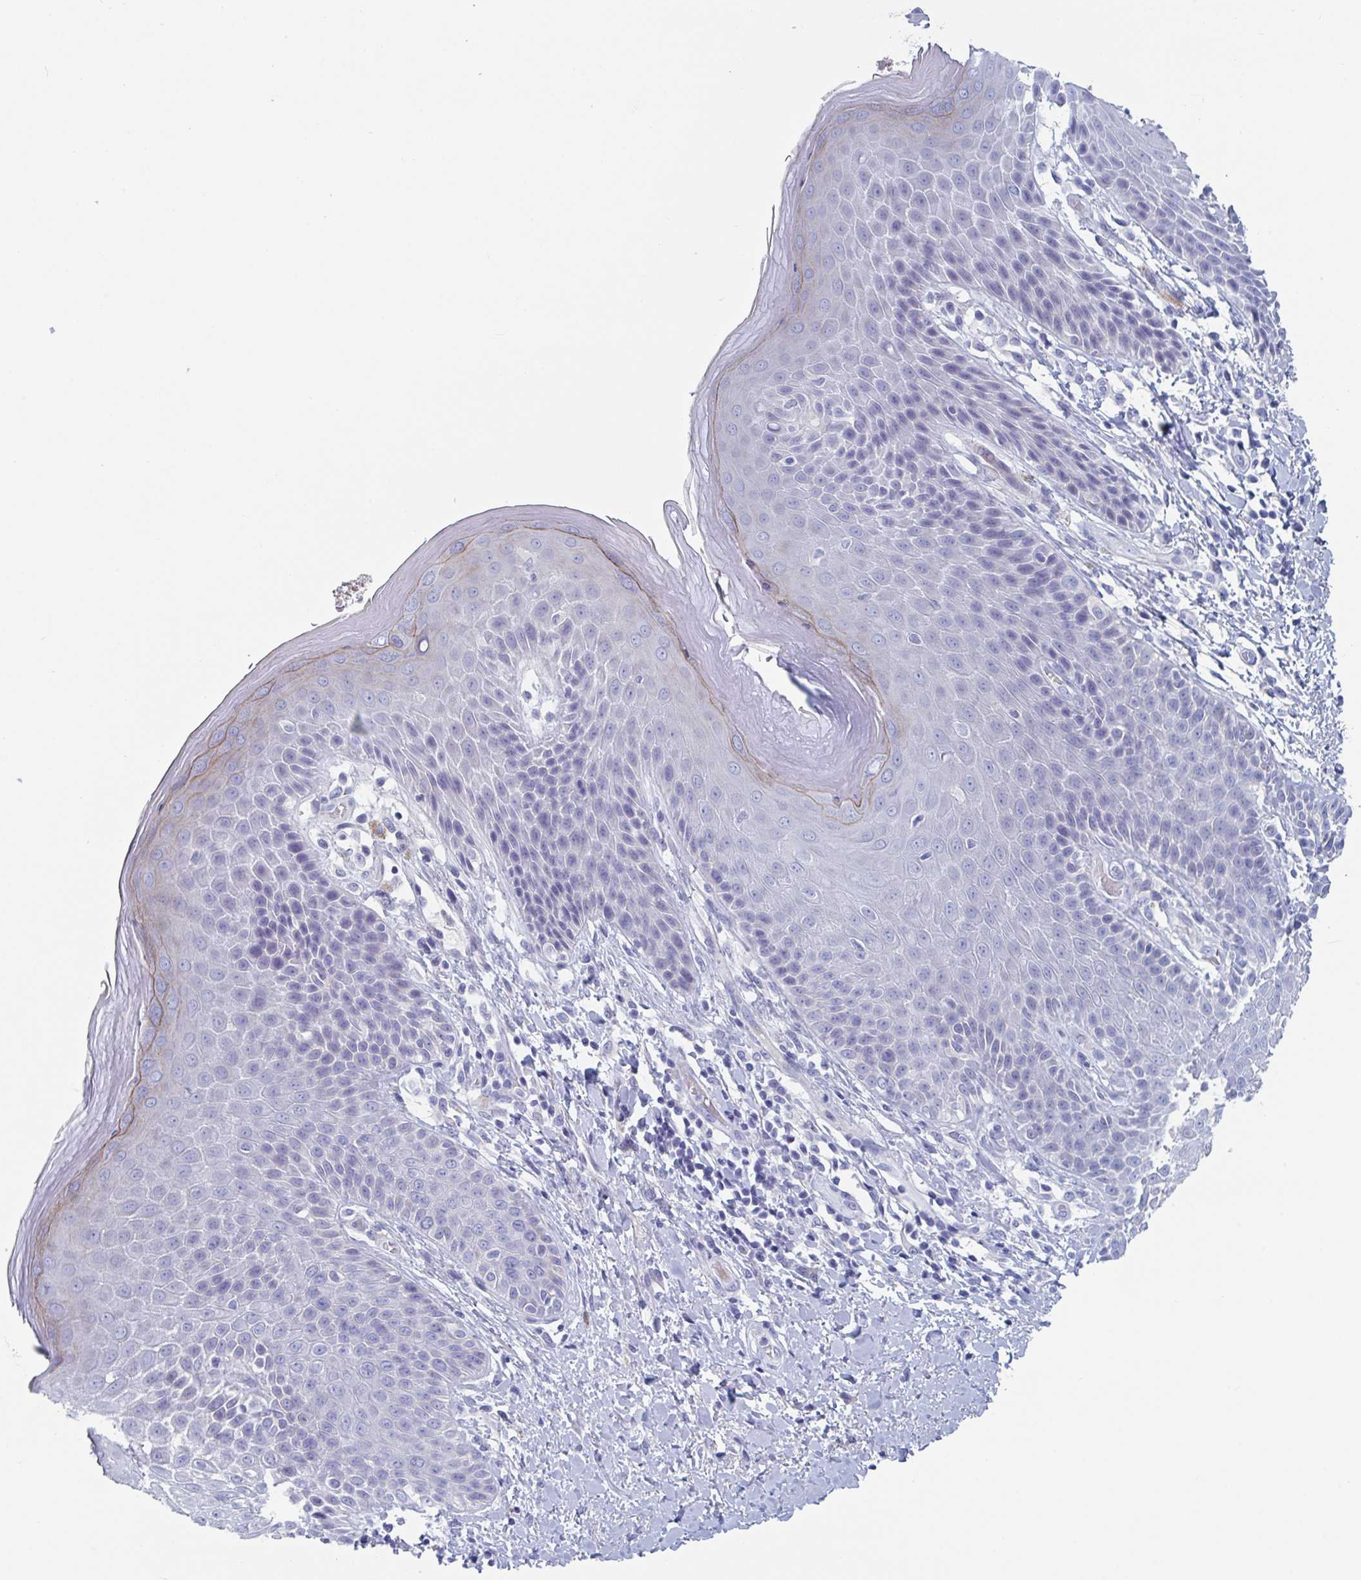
{"staining": {"intensity": "weak", "quantity": "<25%", "location": "cytoplasmic/membranous"}, "tissue": "skin", "cell_type": "Epidermal cells", "image_type": "normal", "snomed": [{"axis": "morphology", "description": "Normal tissue, NOS"}, {"axis": "topography", "description": "Anal"}, {"axis": "topography", "description": "Peripheral nerve tissue"}], "caption": "The micrograph demonstrates no staining of epidermal cells in benign skin.", "gene": "NT5C3B", "patient": {"sex": "male", "age": 51}}